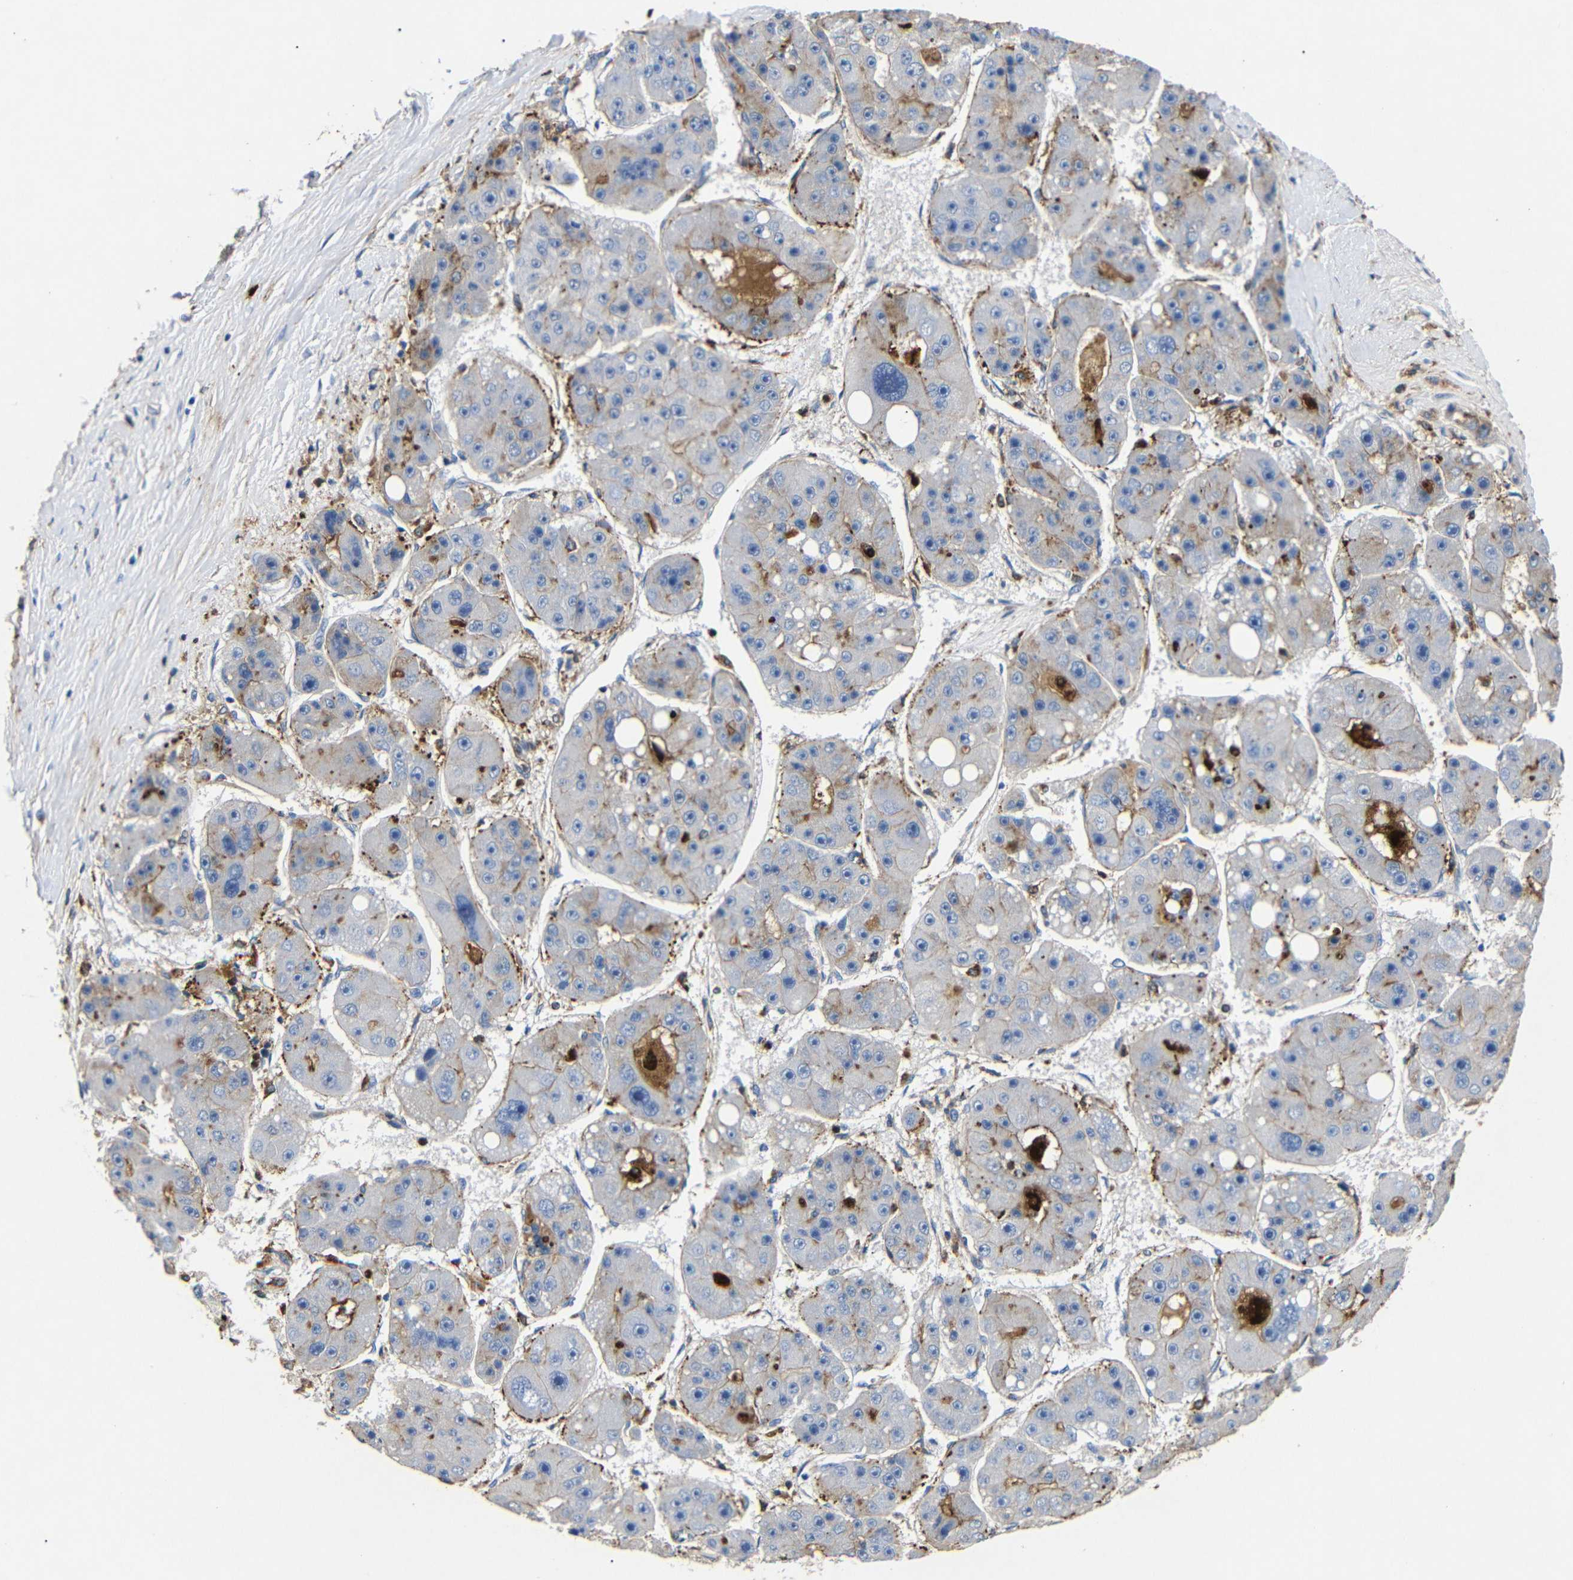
{"staining": {"intensity": "moderate", "quantity": "<25%", "location": "cytoplasmic/membranous"}, "tissue": "liver cancer", "cell_type": "Tumor cells", "image_type": "cancer", "snomed": [{"axis": "morphology", "description": "Carcinoma, Hepatocellular, NOS"}, {"axis": "topography", "description": "Liver"}], "caption": "Liver cancer (hepatocellular carcinoma) stained with IHC exhibits moderate cytoplasmic/membranous positivity in approximately <25% of tumor cells. The protein of interest is stained brown, and the nuclei are stained in blue (DAB IHC with brightfield microscopy, high magnification).", "gene": "SDCBP", "patient": {"sex": "female", "age": 61}}